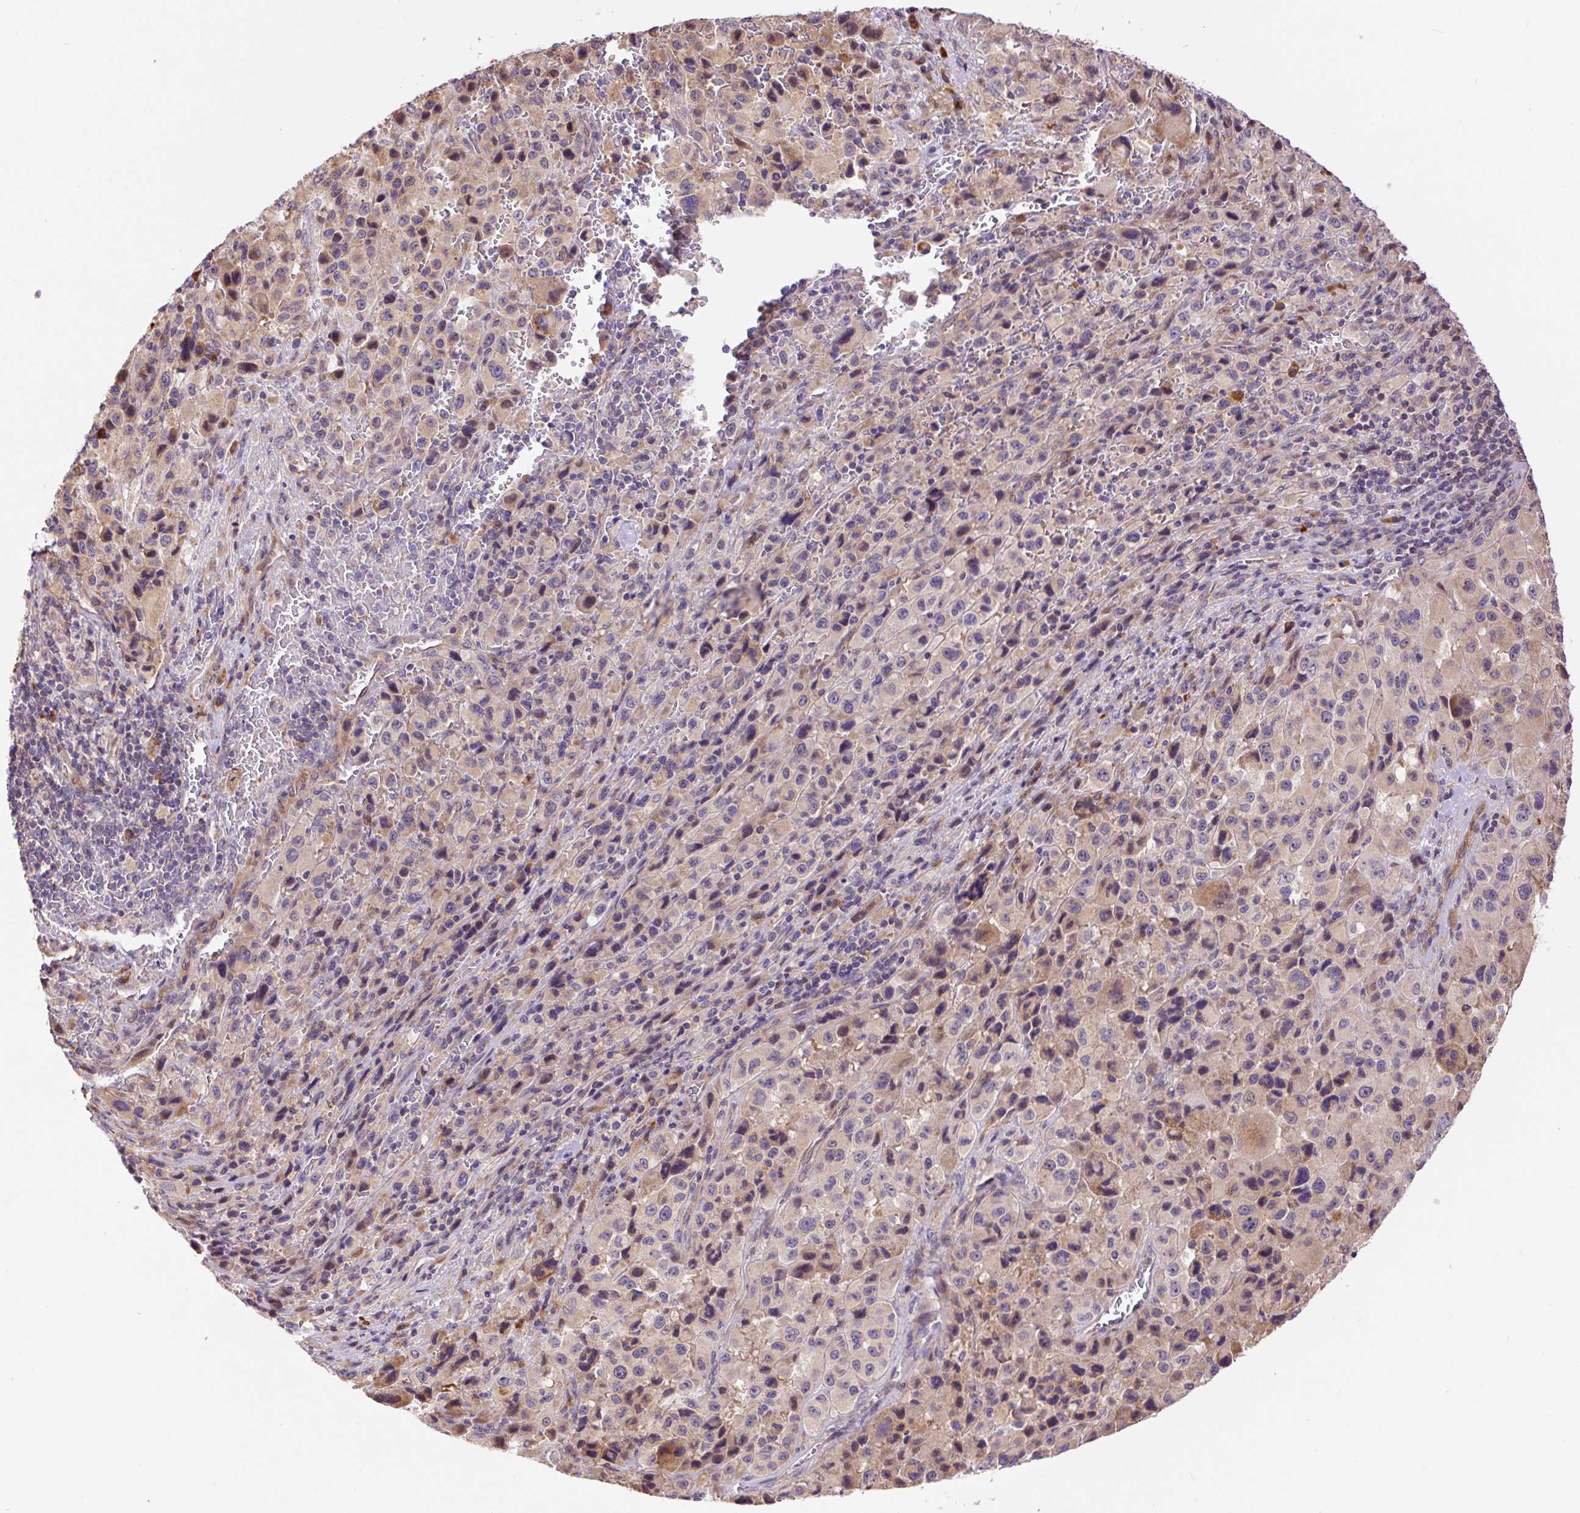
{"staining": {"intensity": "weak", "quantity": "<25%", "location": "cytoplasmic/membranous"}, "tissue": "melanoma", "cell_type": "Tumor cells", "image_type": "cancer", "snomed": [{"axis": "morphology", "description": "Malignant melanoma, Metastatic site"}, {"axis": "topography", "description": "Lymph node"}], "caption": "Malignant melanoma (metastatic site) was stained to show a protein in brown. There is no significant positivity in tumor cells. (DAB (3,3'-diaminobenzidine) immunohistochemistry with hematoxylin counter stain).", "gene": "PPME1", "patient": {"sex": "female", "age": 65}}